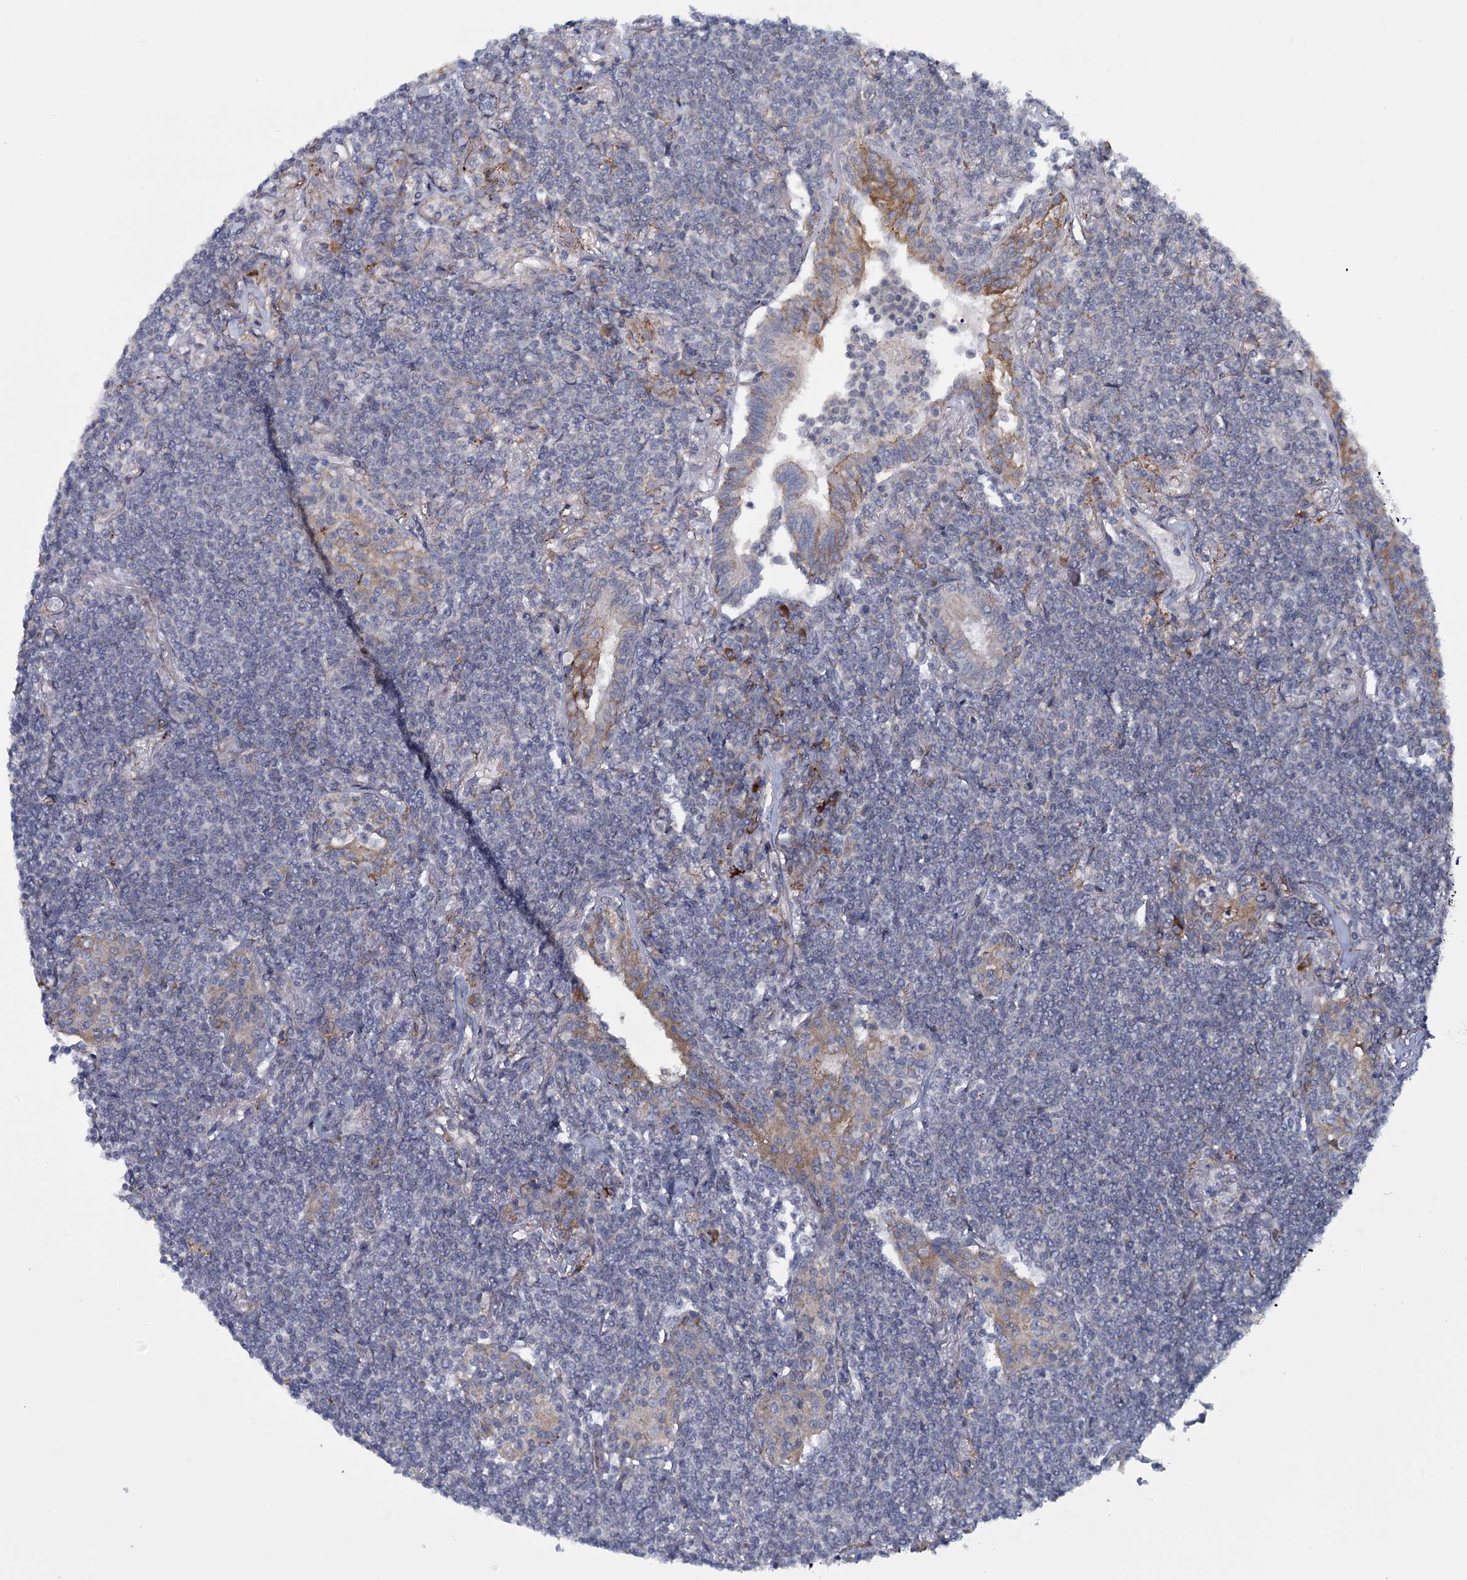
{"staining": {"intensity": "negative", "quantity": "none", "location": "none"}, "tissue": "lymphoma", "cell_type": "Tumor cells", "image_type": "cancer", "snomed": [{"axis": "morphology", "description": "Malignant lymphoma, non-Hodgkin's type, Low grade"}, {"axis": "topography", "description": "Lung"}], "caption": "The photomicrograph shows no staining of tumor cells in low-grade malignant lymphoma, non-Hodgkin's type.", "gene": "MBLAC2", "patient": {"sex": "female", "age": 71}}